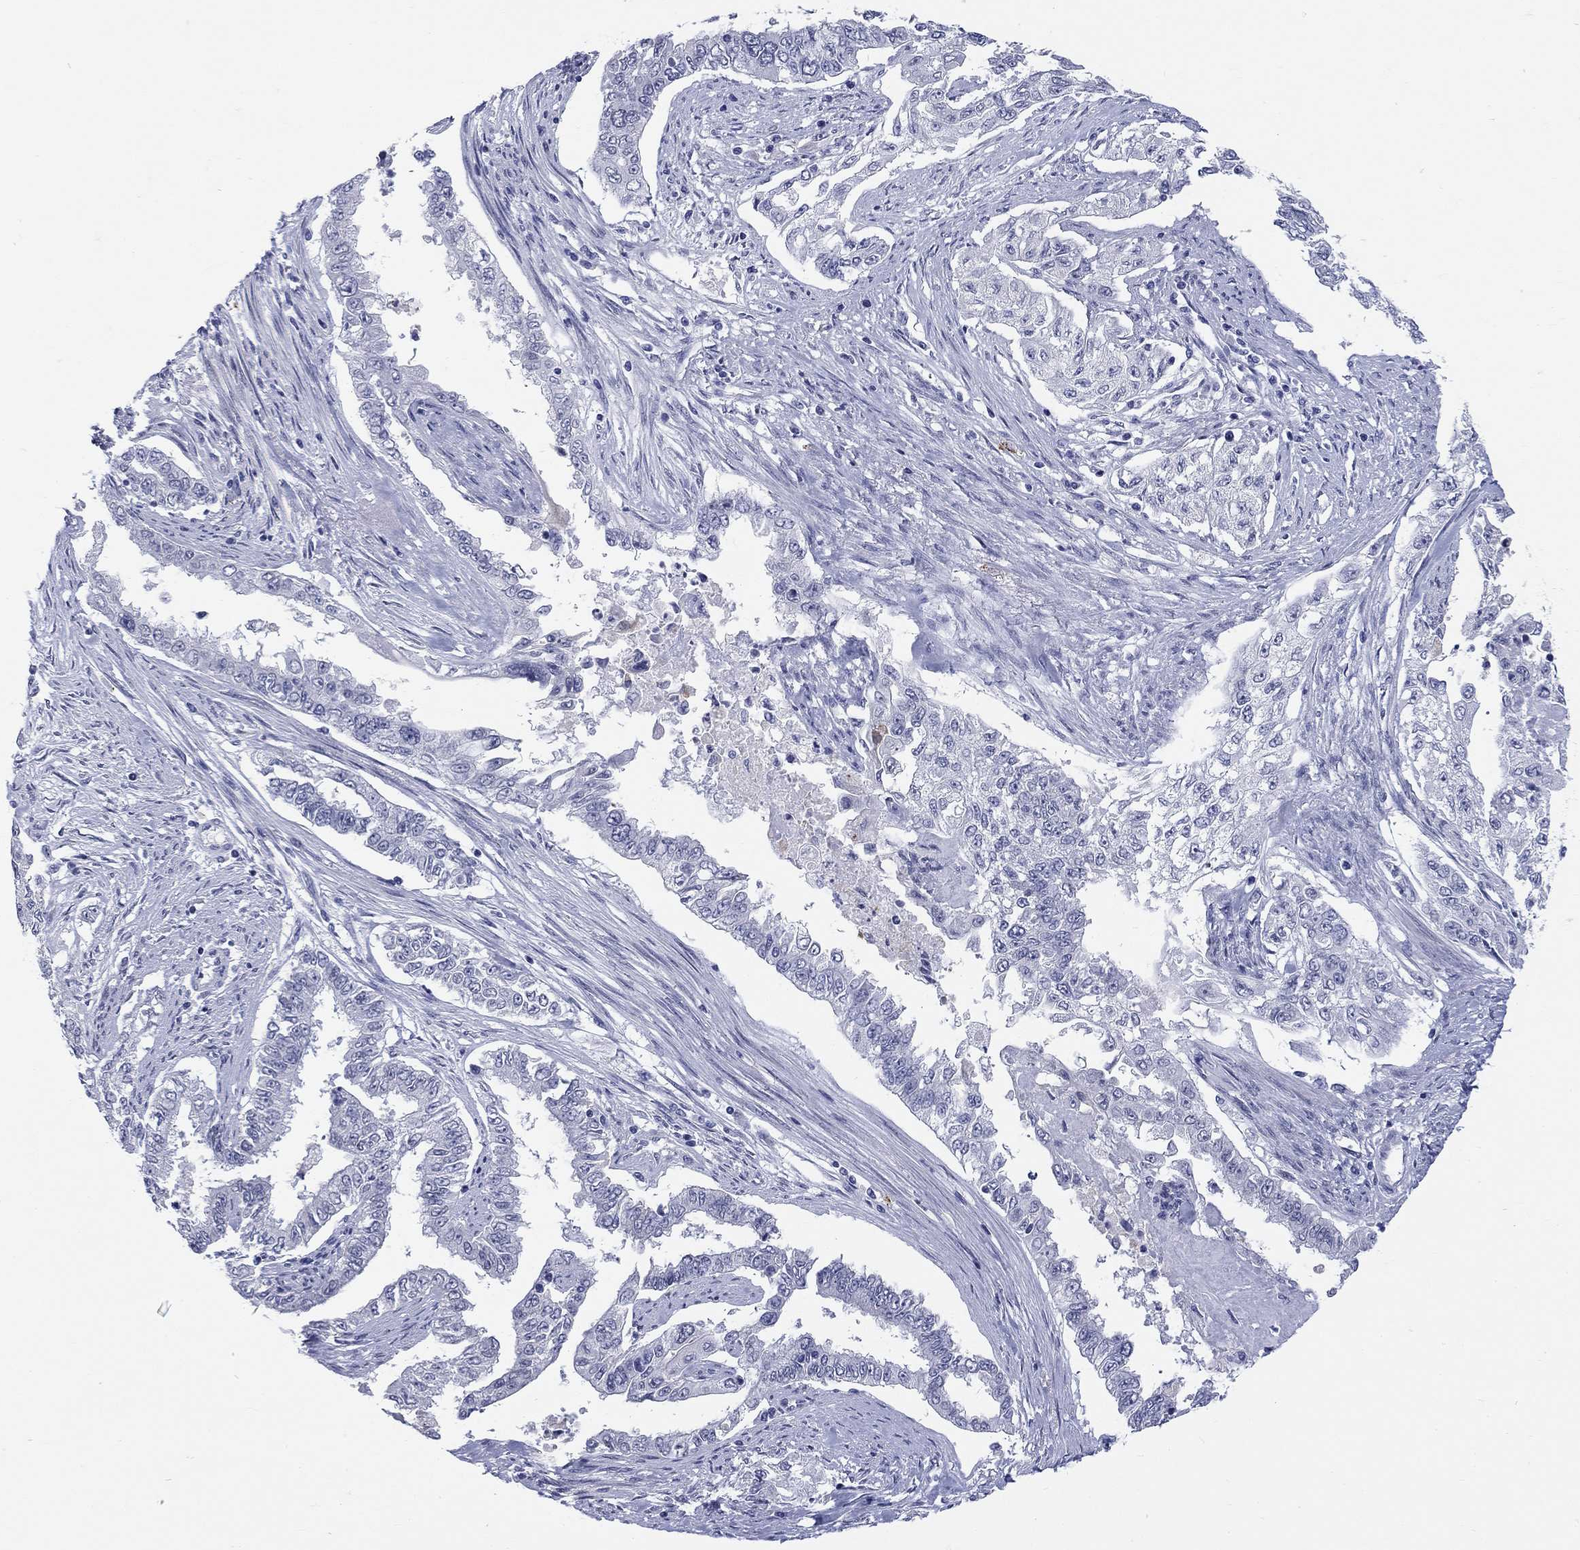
{"staining": {"intensity": "negative", "quantity": "none", "location": "none"}, "tissue": "endometrial cancer", "cell_type": "Tumor cells", "image_type": "cancer", "snomed": [{"axis": "morphology", "description": "Adenocarcinoma, NOS"}, {"axis": "topography", "description": "Uterus"}], "caption": "Immunohistochemical staining of human adenocarcinoma (endometrial) displays no significant expression in tumor cells. Nuclei are stained in blue.", "gene": "ECEL1", "patient": {"sex": "female", "age": 59}}